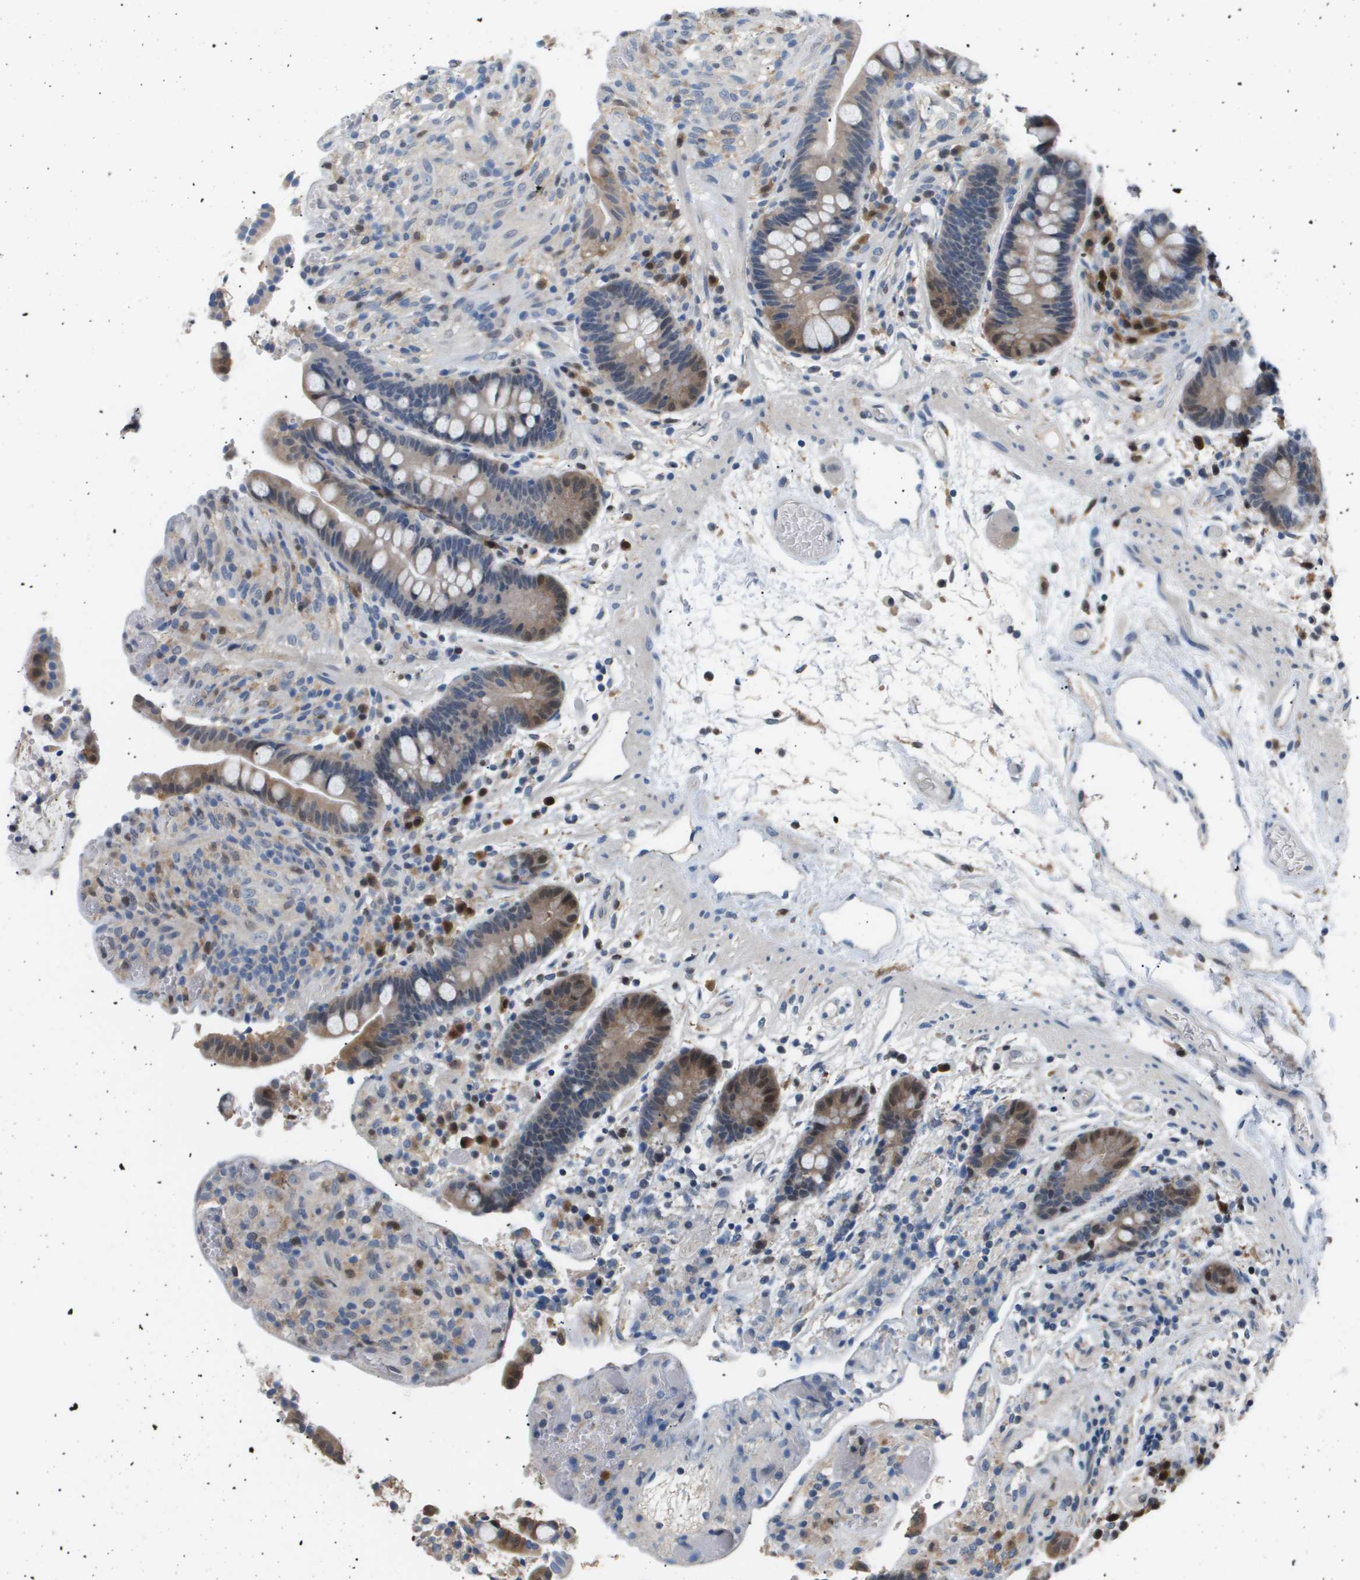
{"staining": {"intensity": "negative", "quantity": "none", "location": "none"}, "tissue": "colon", "cell_type": "Endothelial cells", "image_type": "normal", "snomed": [{"axis": "morphology", "description": "Normal tissue, NOS"}, {"axis": "topography", "description": "Colon"}], "caption": "This is an immunohistochemistry (IHC) histopathology image of normal colon. There is no expression in endothelial cells.", "gene": "AKR1A1", "patient": {"sex": "male", "age": 73}}